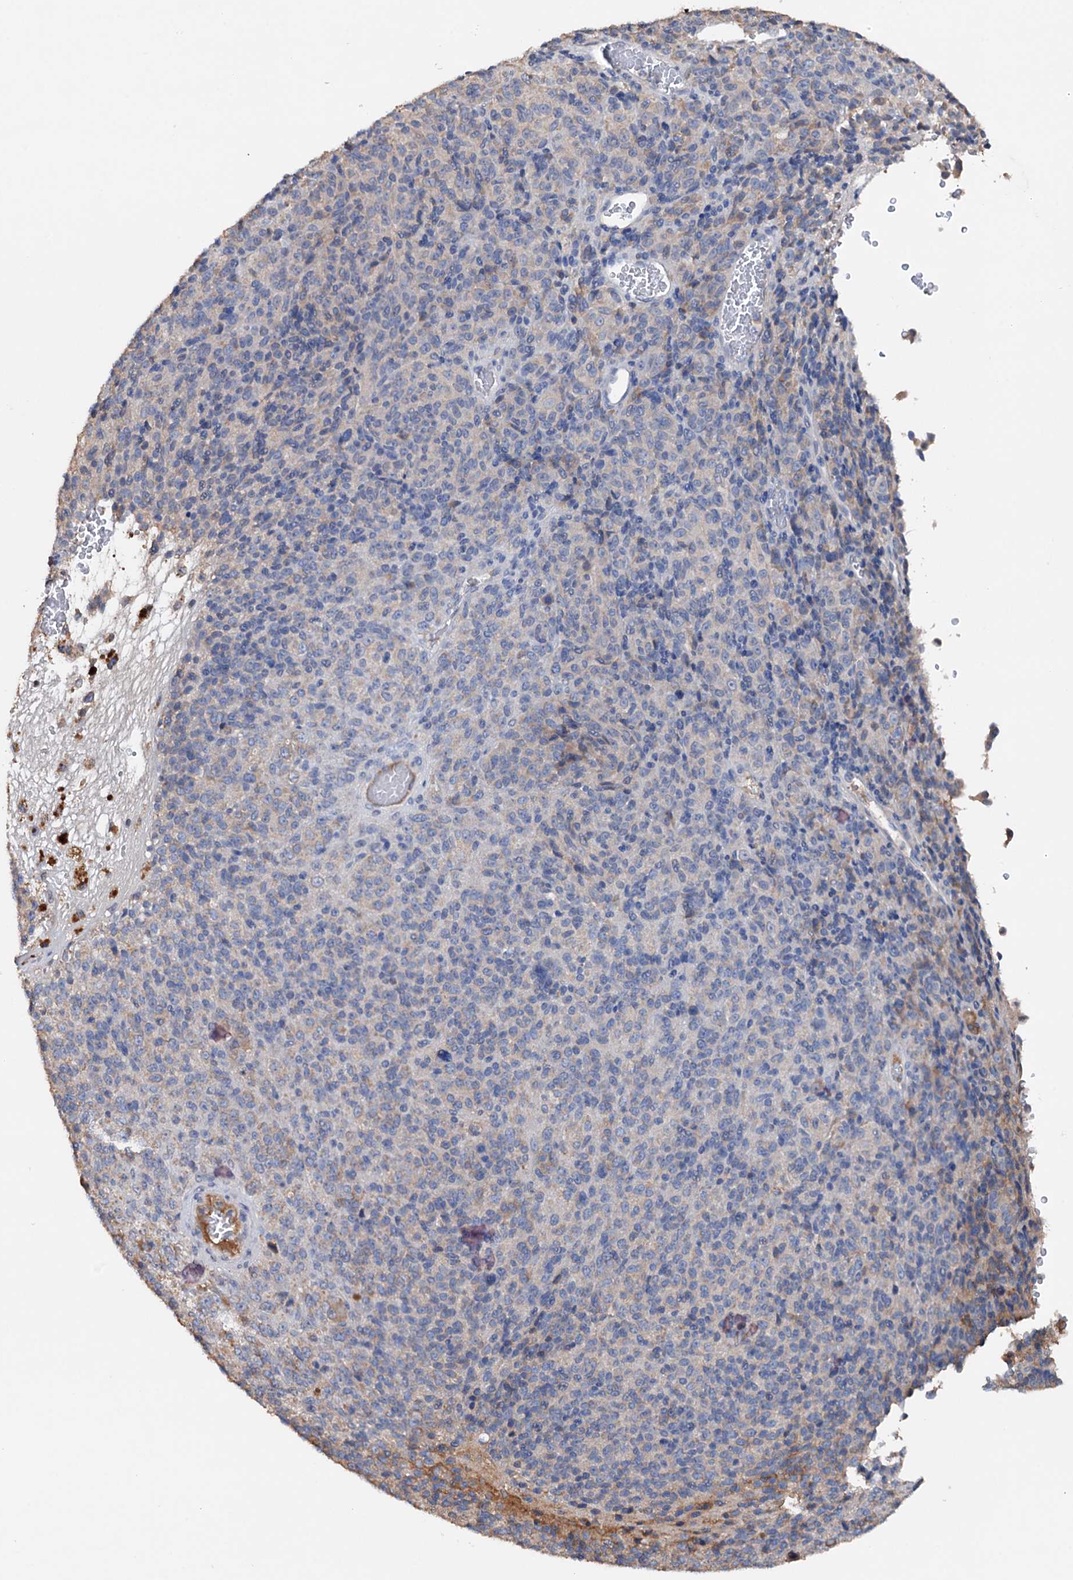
{"staining": {"intensity": "negative", "quantity": "none", "location": "none"}, "tissue": "melanoma", "cell_type": "Tumor cells", "image_type": "cancer", "snomed": [{"axis": "morphology", "description": "Malignant melanoma, Metastatic site"}, {"axis": "topography", "description": "Brain"}], "caption": "Immunohistochemistry (IHC) histopathology image of neoplastic tissue: malignant melanoma (metastatic site) stained with DAB displays no significant protein staining in tumor cells. (IHC, brightfield microscopy, high magnification).", "gene": "ARL13A", "patient": {"sex": "female", "age": 56}}